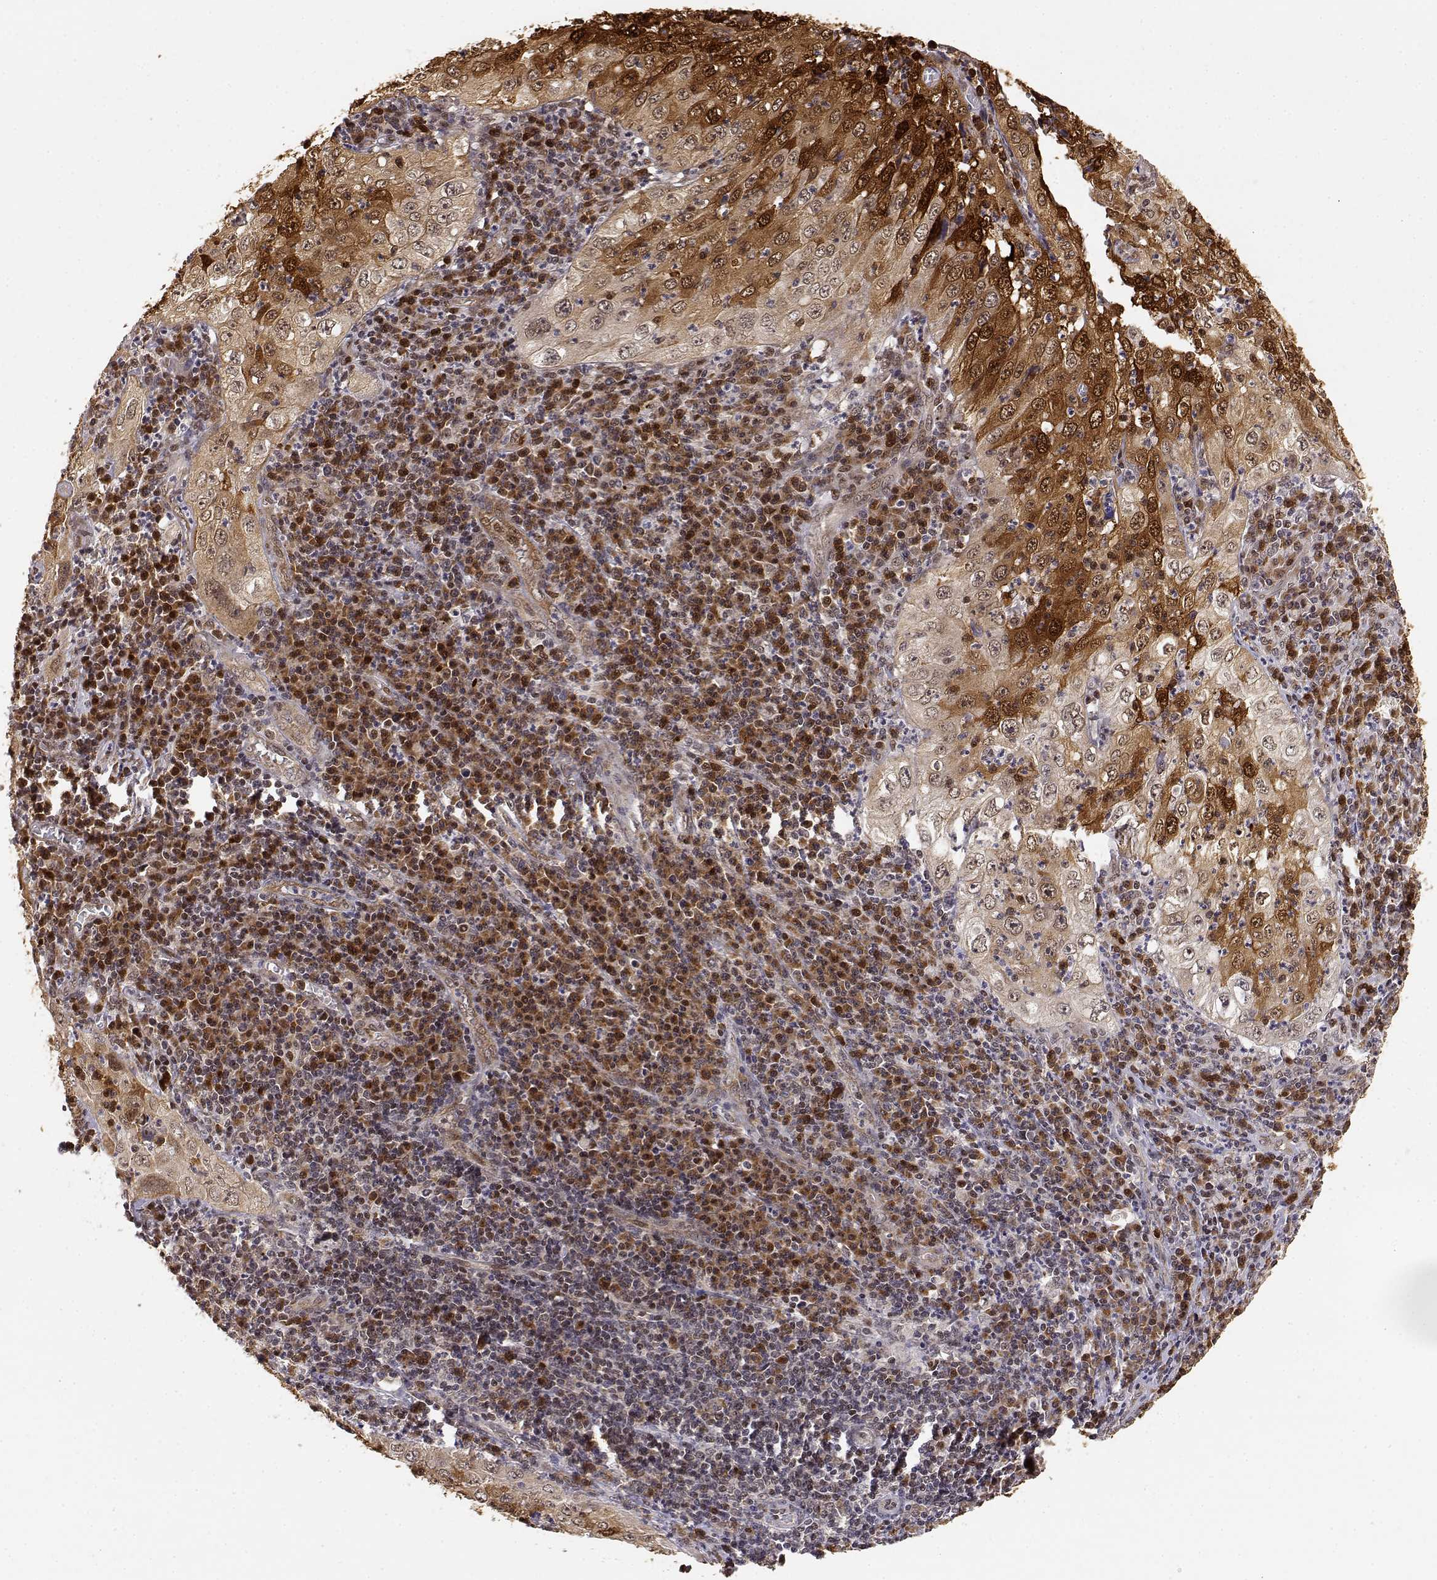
{"staining": {"intensity": "strong", "quantity": "25%-75%", "location": "cytoplasmic/membranous,nuclear"}, "tissue": "cervical cancer", "cell_type": "Tumor cells", "image_type": "cancer", "snomed": [{"axis": "morphology", "description": "Squamous cell carcinoma, NOS"}, {"axis": "topography", "description": "Cervix"}], "caption": "IHC histopathology image of neoplastic tissue: human cervical cancer stained using IHC demonstrates high levels of strong protein expression localized specifically in the cytoplasmic/membranous and nuclear of tumor cells, appearing as a cytoplasmic/membranous and nuclear brown color.", "gene": "BRCA1", "patient": {"sex": "female", "age": 24}}